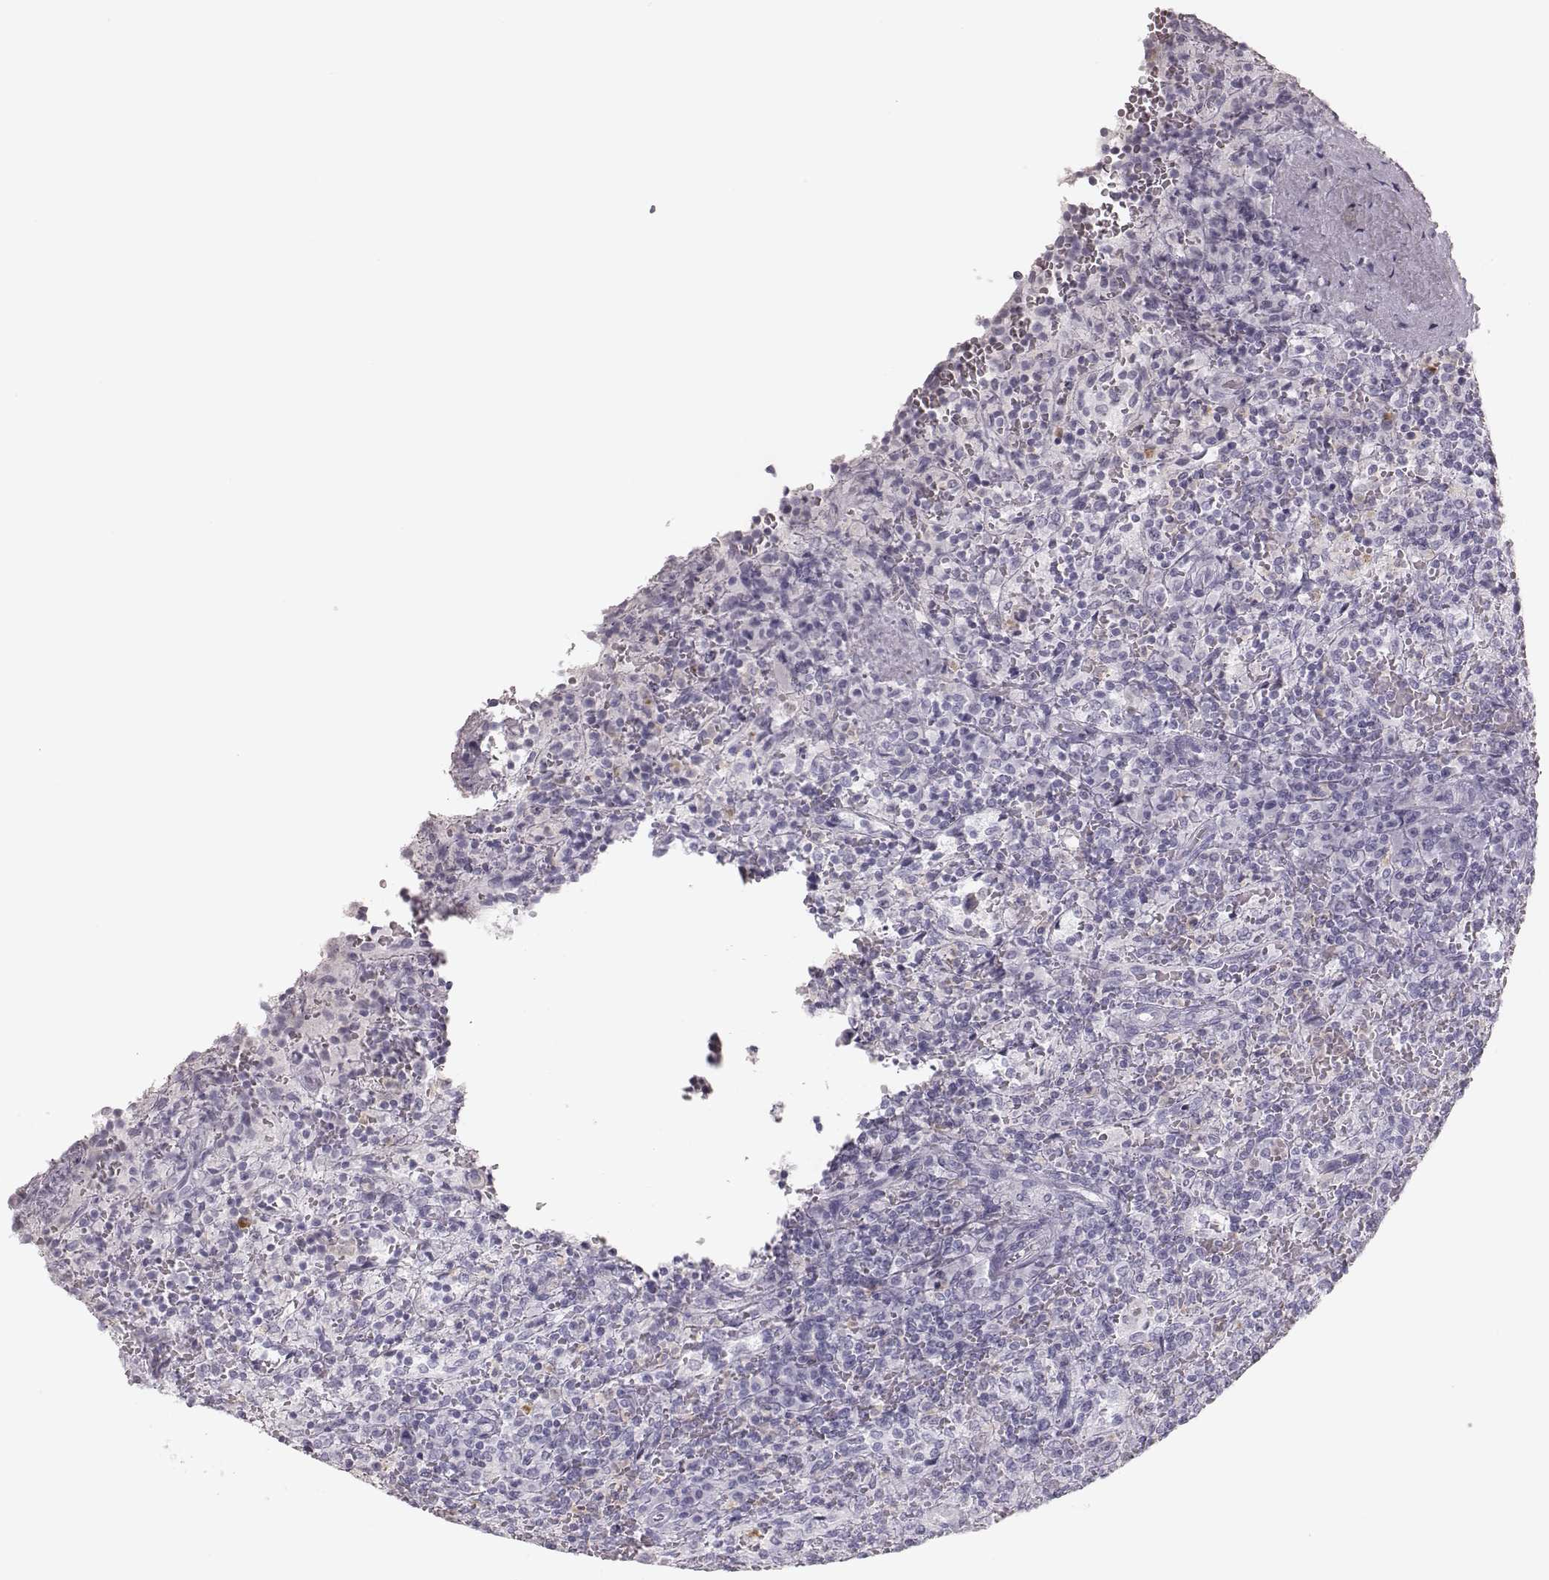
{"staining": {"intensity": "negative", "quantity": "none", "location": "none"}, "tissue": "lymphoma", "cell_type": "Tumor cells", "image_type": "cancer", "snomed": [{"axis": "morphology", "description": "Malignant lymphoma, non-Hodgkin's type, Low grade"}, {"axis": "topography", "description": "Spleen"}], "caption": "Tumor cells are negative for protein expression in human low-grade malignant lymphoma, non-Hodgkin's type.", "gene": "ELANE", "patient": {"sex": "male", "age": 62}}